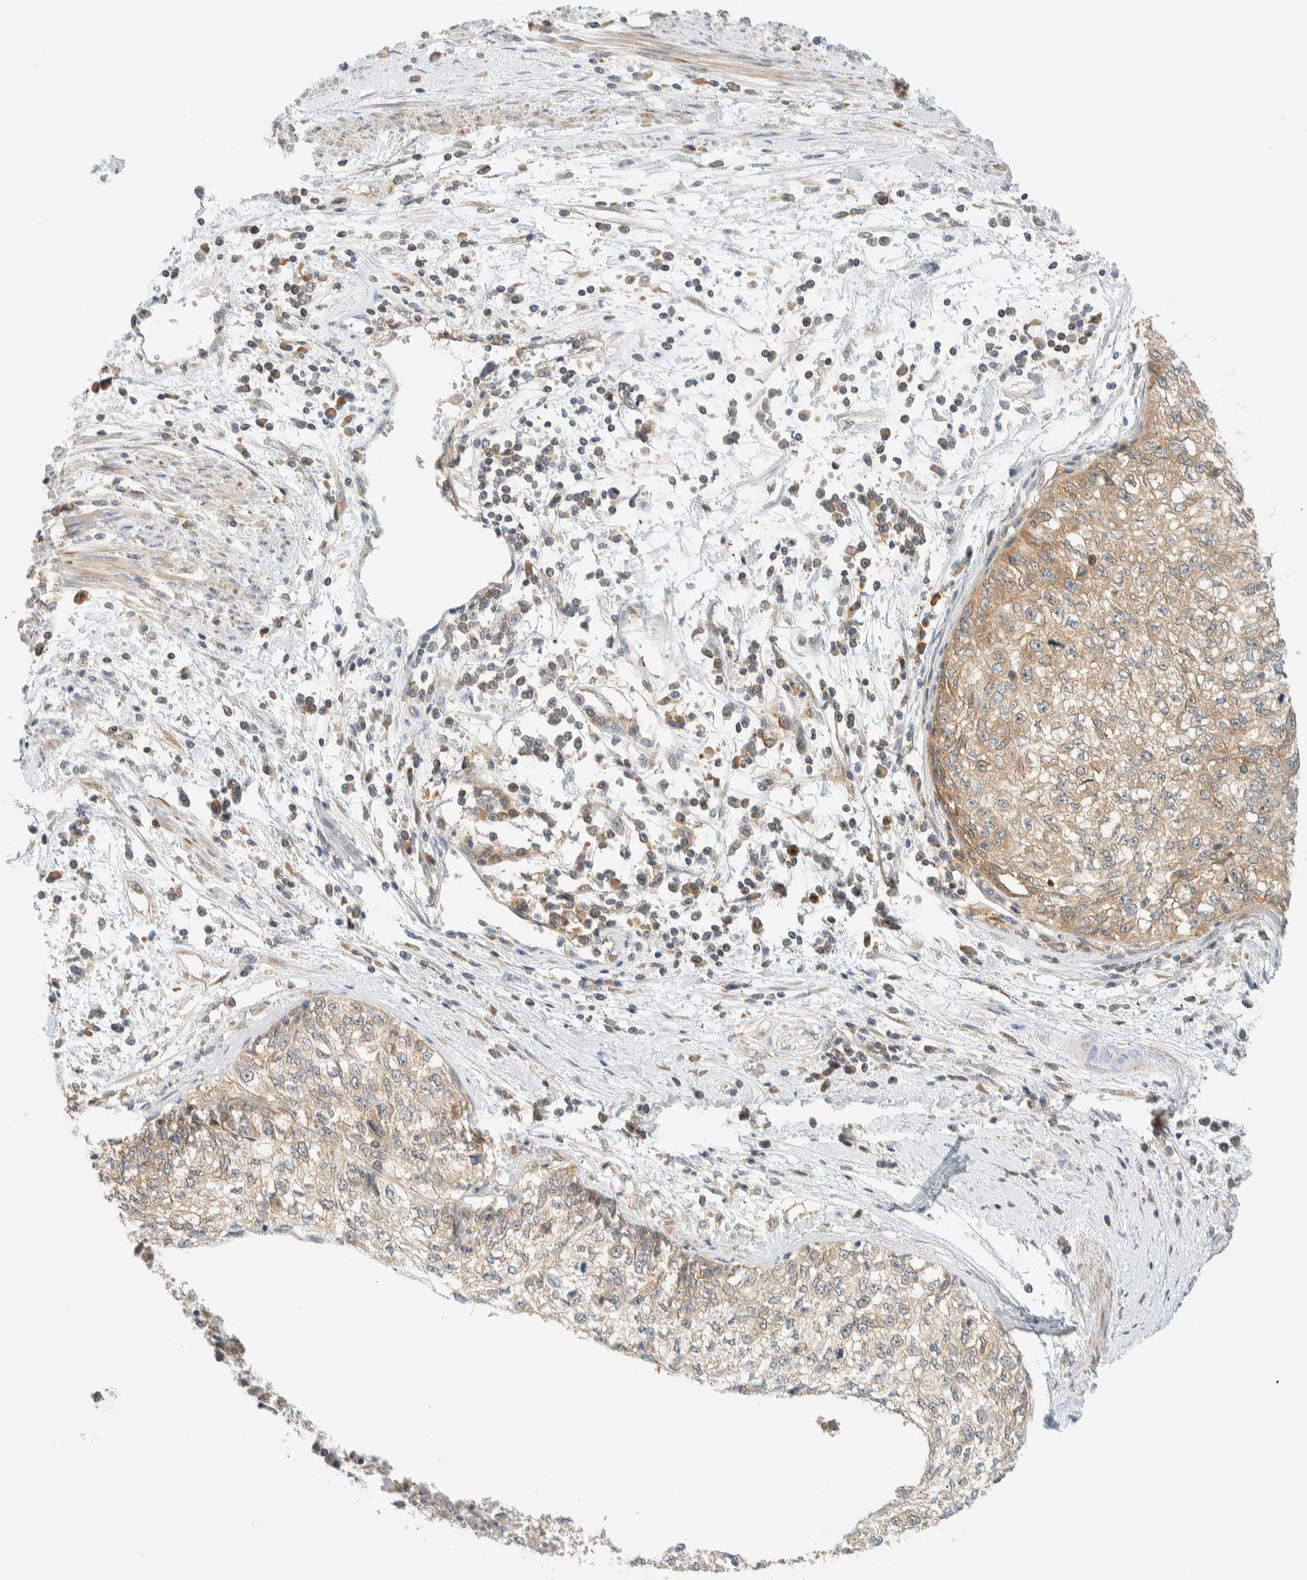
{"staining": {"intensity": "weak", "quantity": "25%-75%", "location": "cytoplasmic/membranous"}, "tissue": "cervical cancer", "cell_type": "Tumor cells", "image_type": "cancer", "snomed": [{"axis": "morphology", "description": "Squamous cell carcinoma, NOS"}, {"axis": "topography", "description": "Cervix"}], "caption": "Immunohistochemical staining of cervical cancer shows low levels of weak cytoplasmic/membranous positivity in approximately 25%-75% of tumor cells.", "gene": "ARFGEF1", "patient": {"sex": "female", "age": 57}}